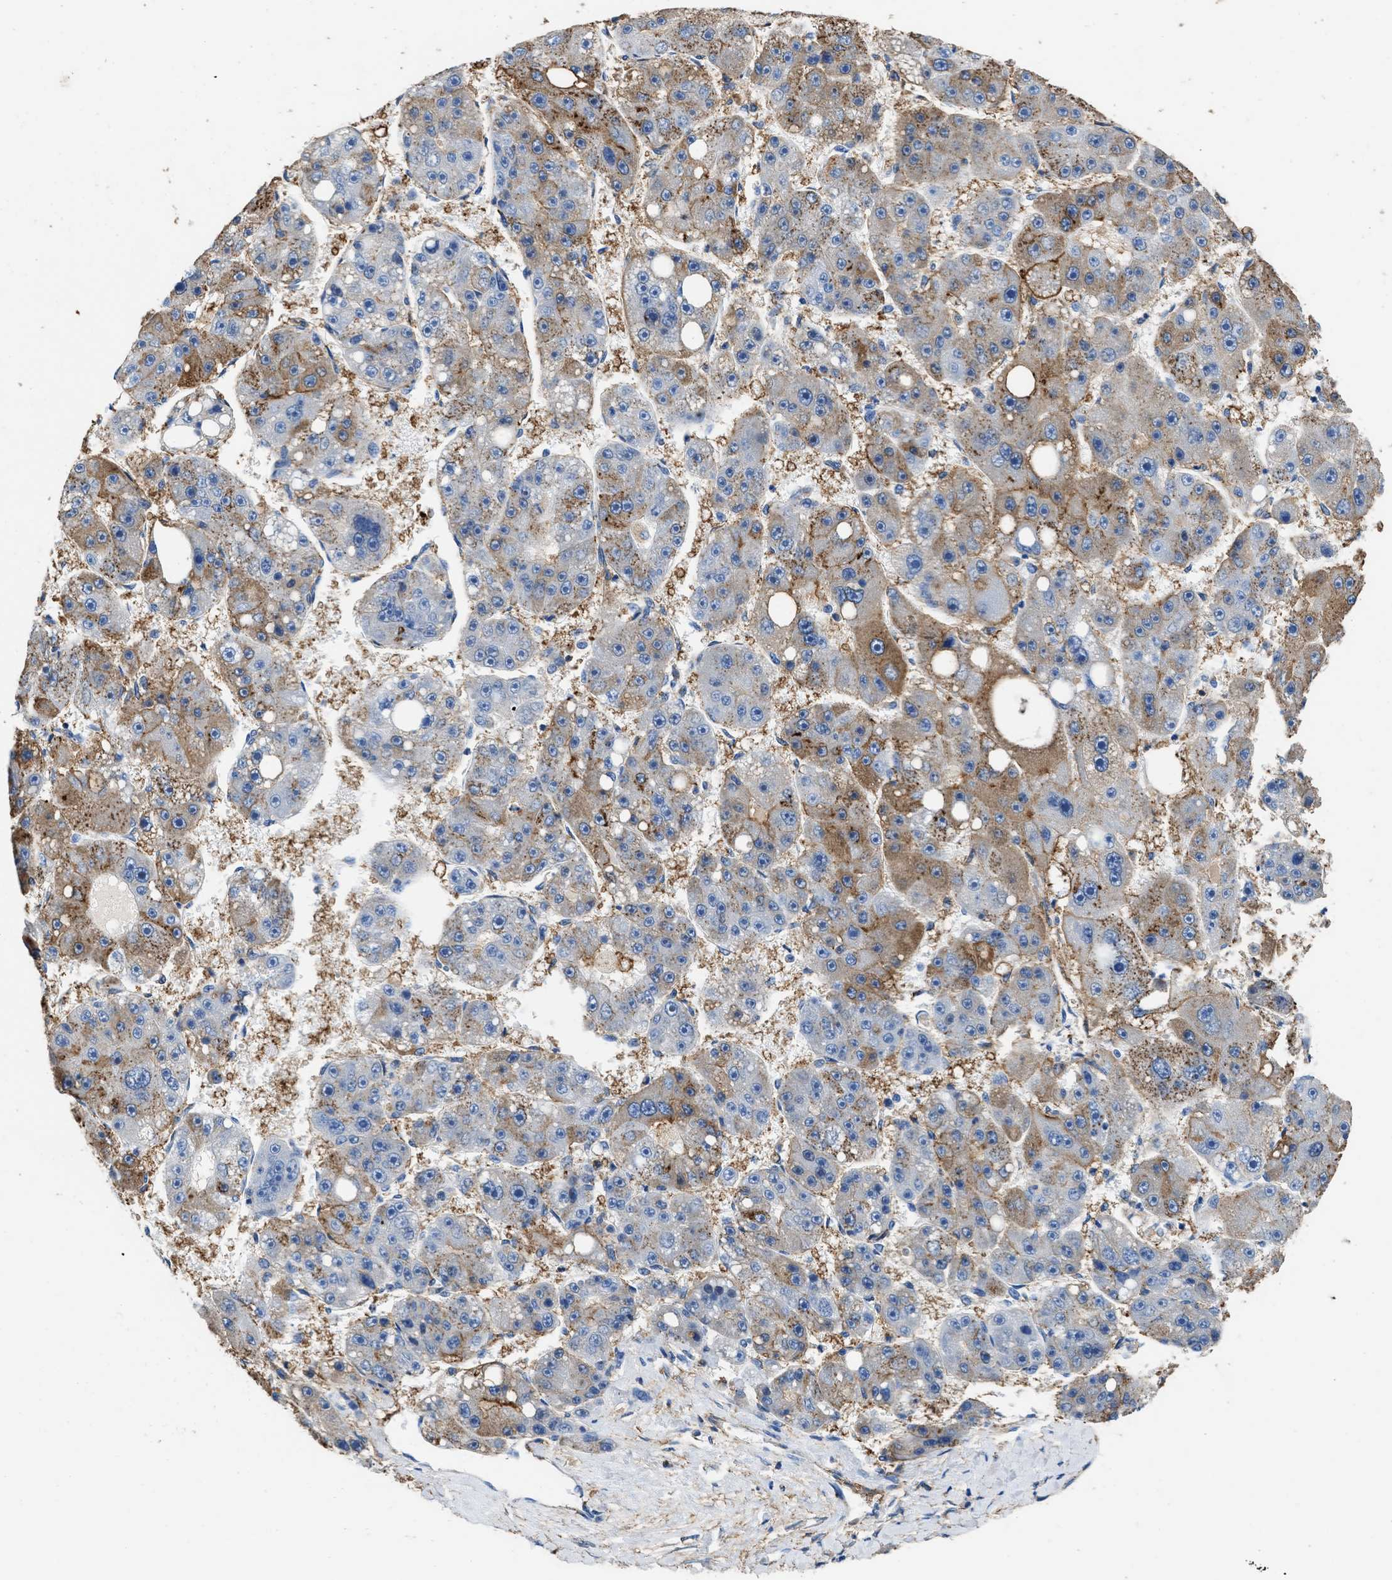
{"staining": {"intensity": "moderate", "quantity": ">75%", "location": "cytoplasmic/membranous"}, "tissue": "liver cancer", "cell_type": "Tumor cells", "image_type": "cancer", "snomed": [{"axis": "morphology", "description": "Carcinoma, Hepatocellular, NOS"}, {"axis": "topography", "description": "Liver"}], "caption": "Moderate cytoplasmic/membranous expression is identified in about >75% of tumor cells in hepatocellular carcinoma (liver). Using DAB (3,3'-diaminobenzidine) (brown) and hematoxylin (blue) stains, captured at high magnification using brightfield microscopy.", "gene": "KCNQ4", "patient": {"sex": "female", "age": 61}}